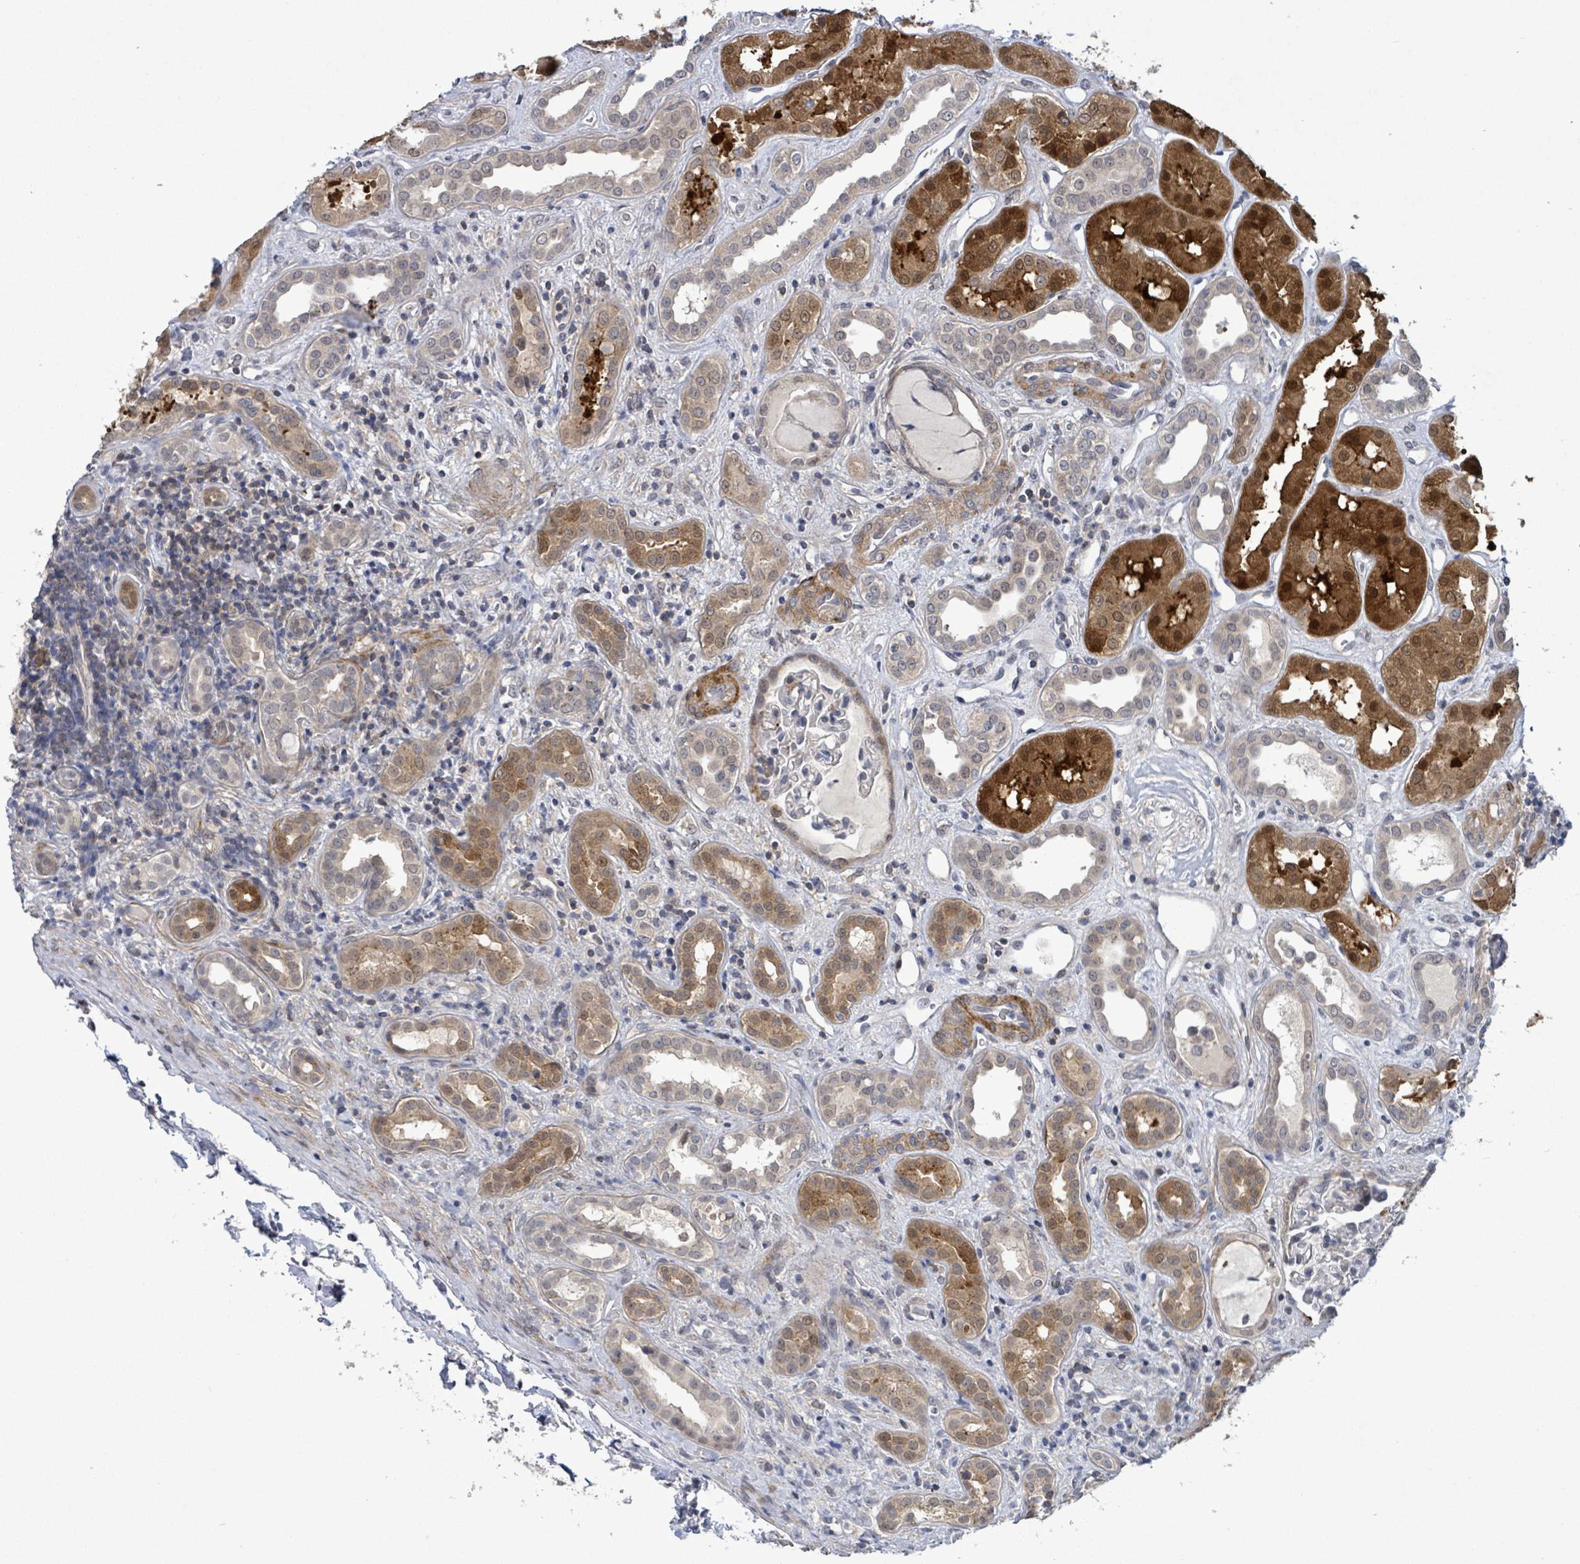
{"staining": {"intensity": "negative", "quantity": "none", "location": "none"}, "tissue": "kidney", "cell_type": "Cells in glomeruli", "image_type": "normal", "snomed": [{"axis": "morphology", "description": "Normal tissue, NOS"}, {"axis": "topography", "description": "Kidney"}], "caption": "Immunohistochemistry photomicrograph of unremarkable kidney: kidney stained with DAB (3,3'-diaminobenzidine) shows no significant protein positivity in cells in glomeruli.", "gene": "AMMECR1", "patient": {"sex": "male", "age": 59}}